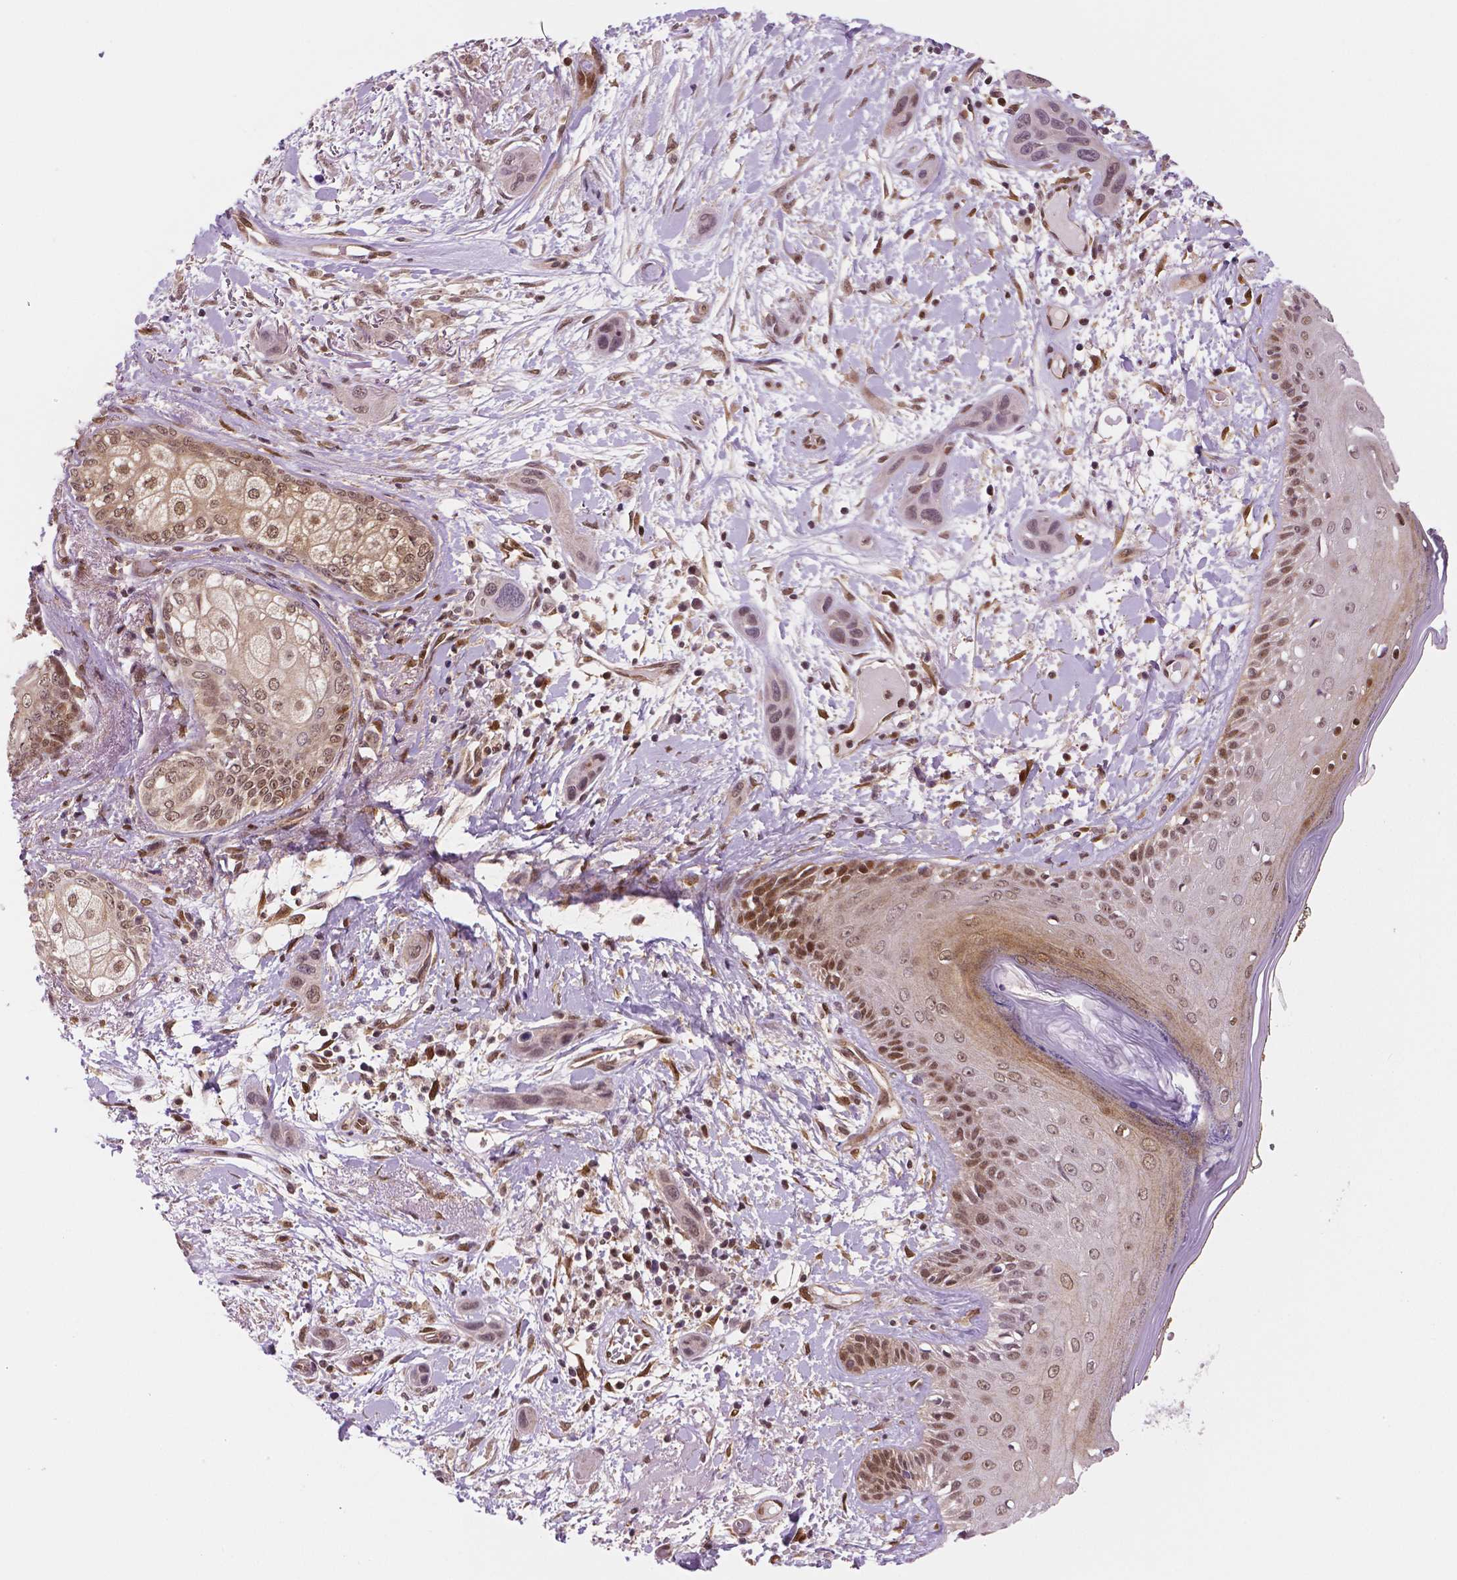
{"staining": {"intensity": "moderate", "quantity": ">75%", "location": "cytoplasmic/membranous,nuclear"}, "tissue": "skin cancer", "cell_type": "Tumor cells", "image_type": "cancer", "snomed": [{"axis": "morphology", "description": "Squamous cell carcinoma, NOS"}, {"axis": "topography", "description": "Skin"}], "caption": "Moderate cytoplasmic/membranous and nuclear staining is present in approximately >75% of tumor cells in skin cancer.", "gene": "STAT3", "patient": {"sex": "male", "age": 79}}